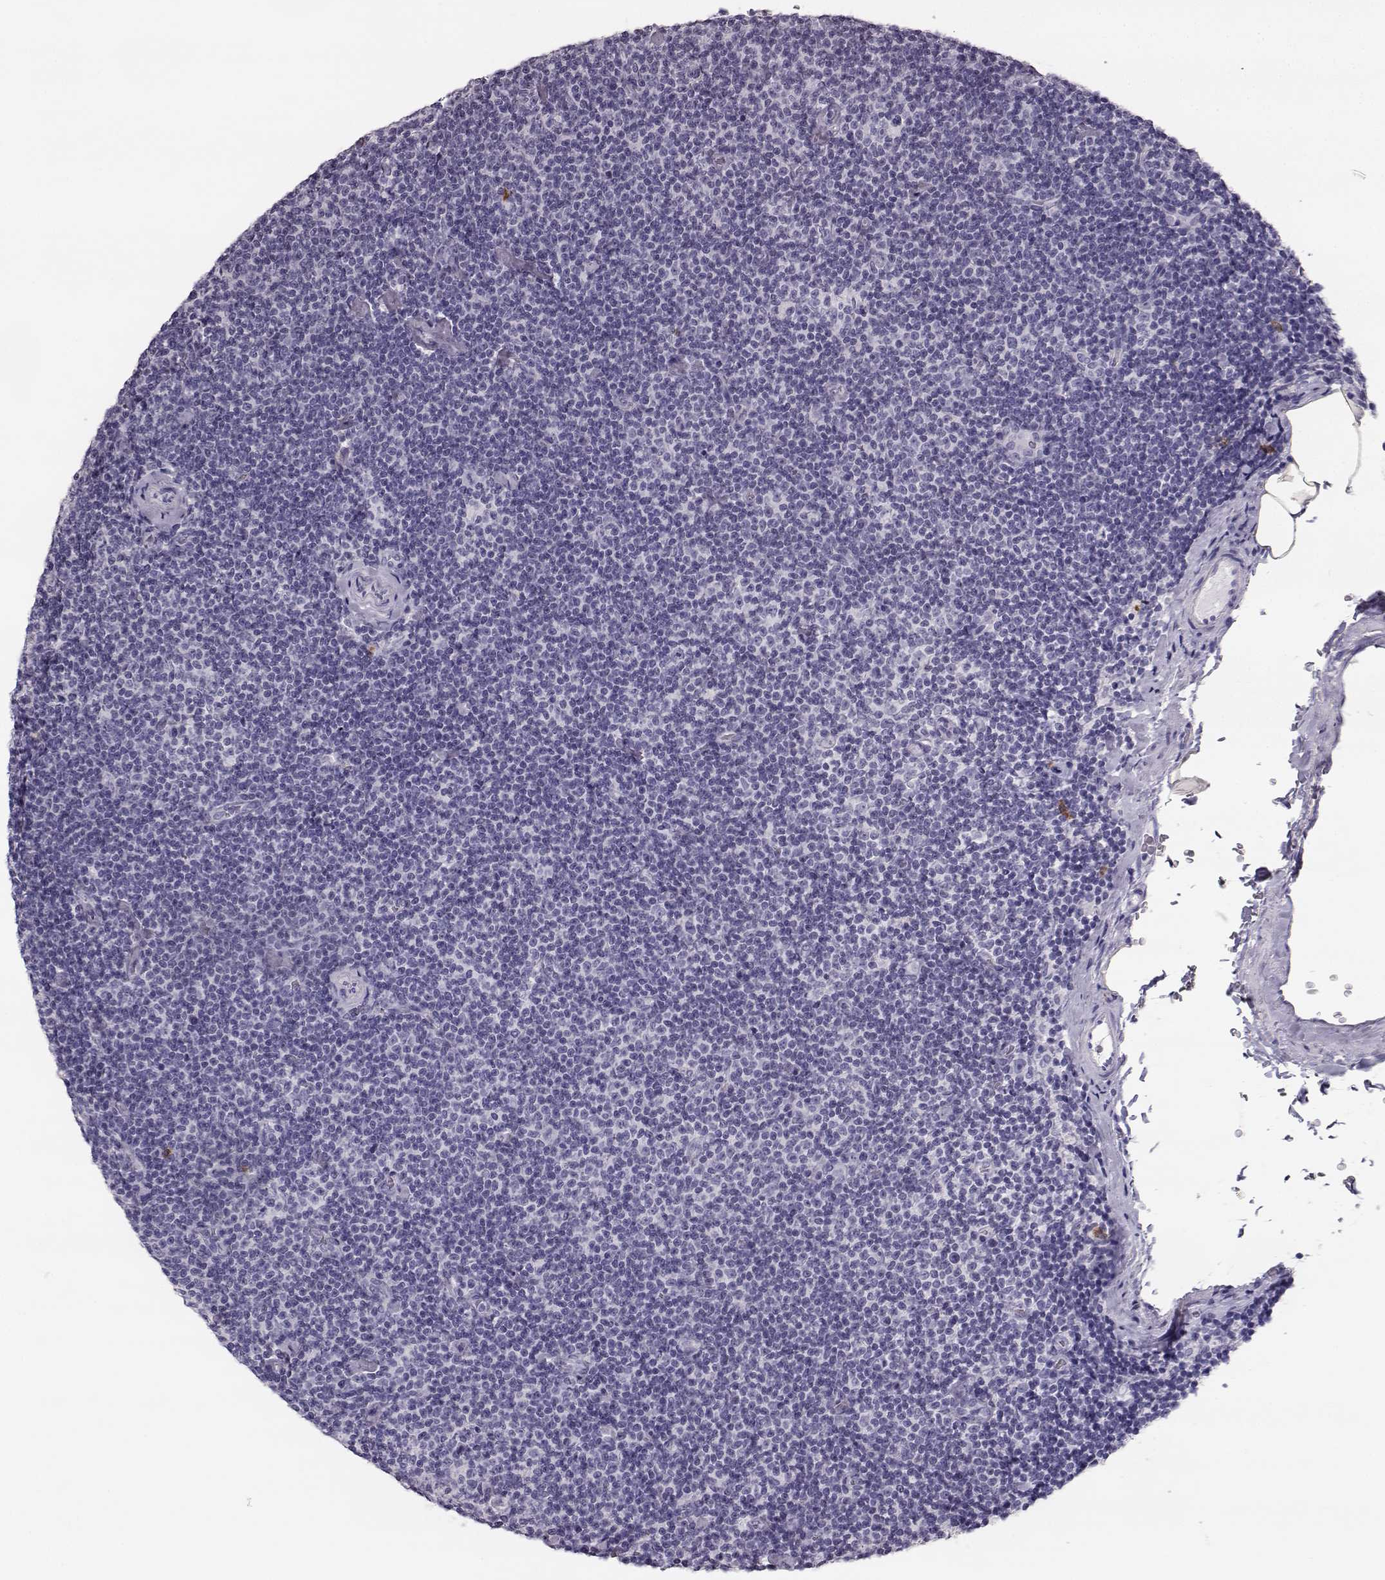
{"staining": {"intensity": "negative", "quantity": "none", "location": "none"}, "tissue": "lymphoma", "cell_type": "Tumor cells", "image_type": "cancer", "snomed": [{"axis": "morphology", "description": "Malignant lymphoma, non-Hodgkin's type, Low grade"}, {"axis": "topography", "description": "Lymph node"}], "caption": "Protein analysis of lymphoma reveals no significant expression in tumor cells.", "gene": "NPTXR", "patient": {"sex": "male", "age": 81}}